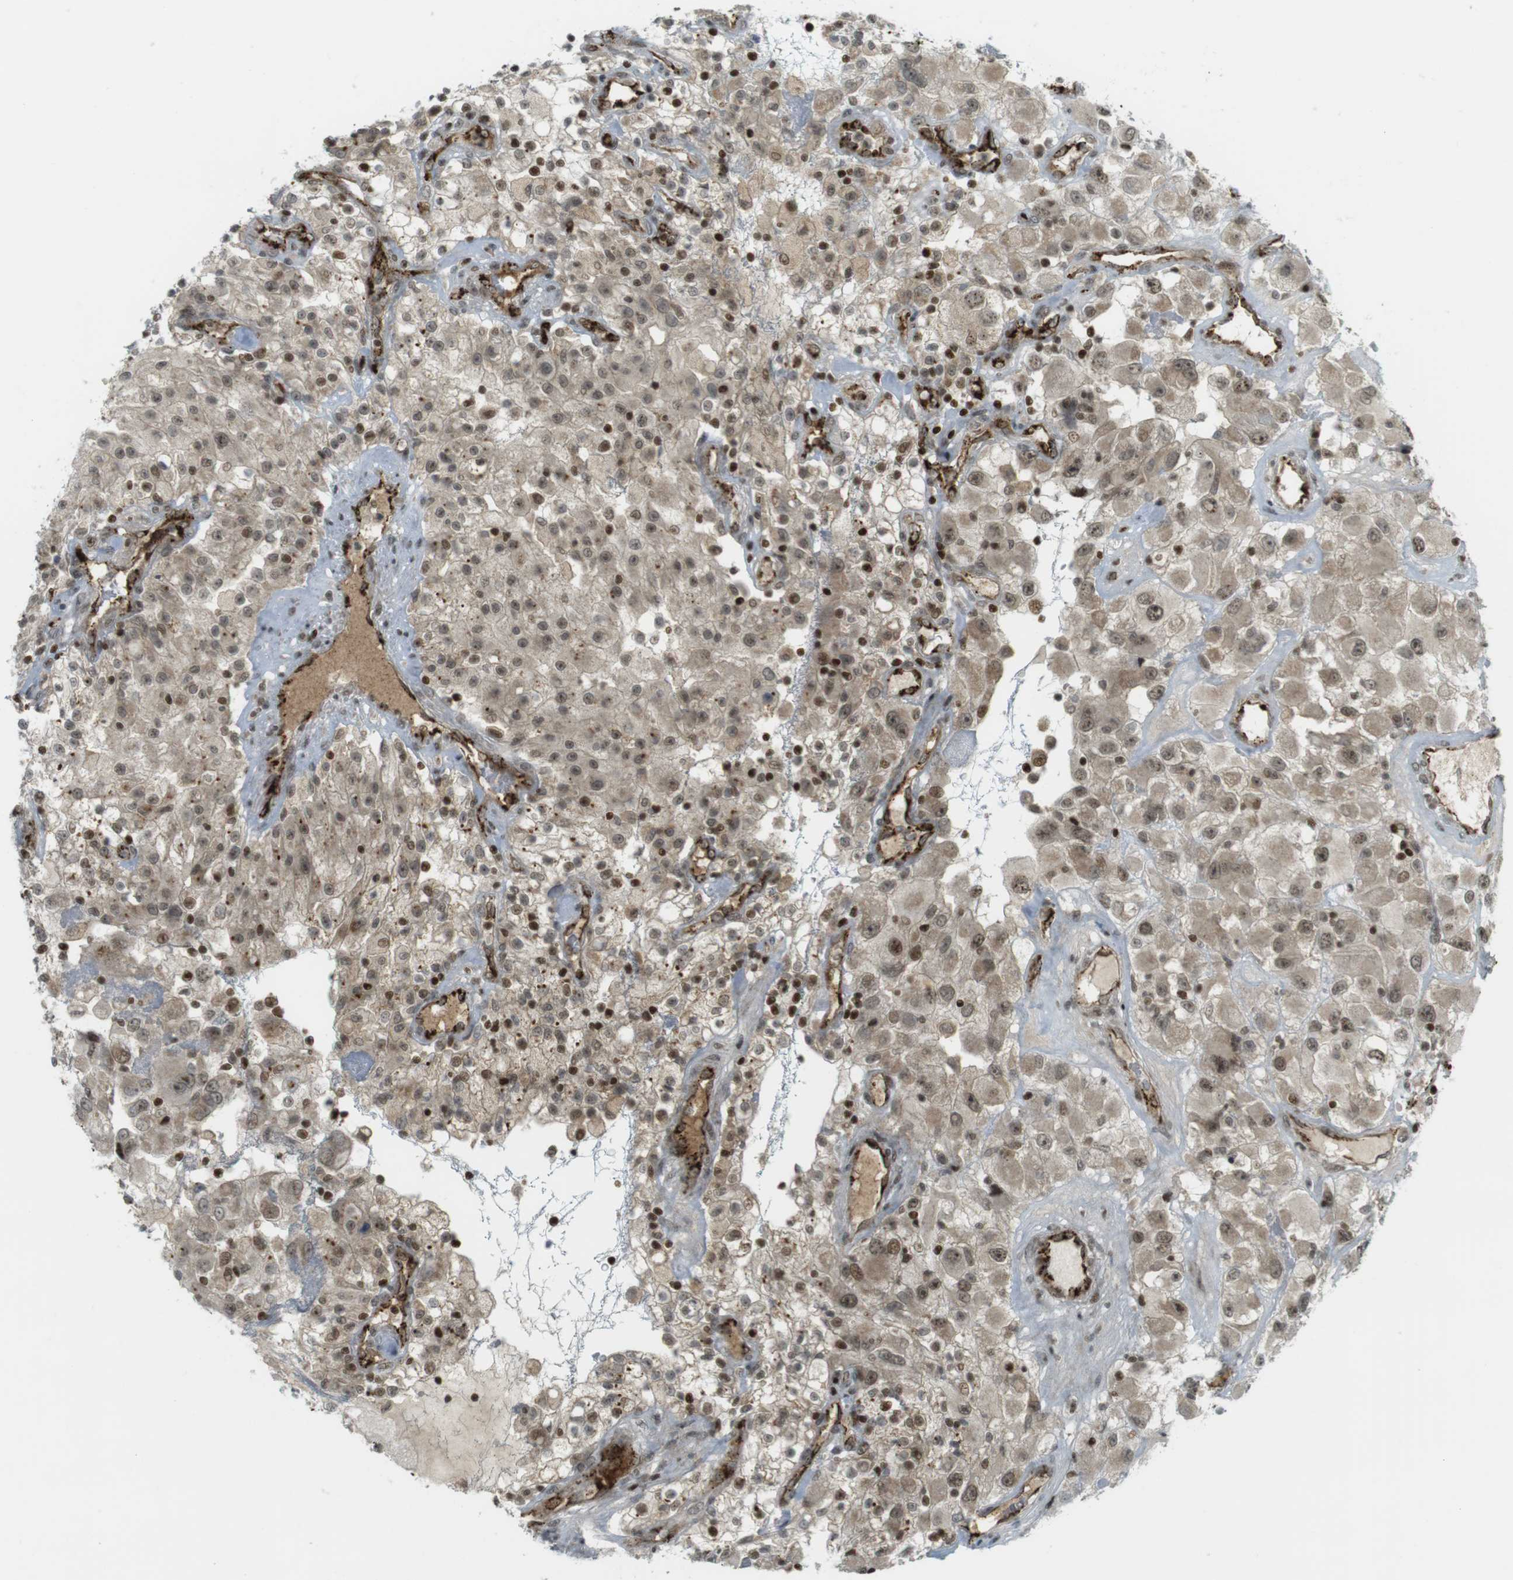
{"staining": {"intensity": "moderate", "quantity": ">75%", "location": "cytoplasmic/membranous,nuclear"}, "tissue": "renal cancer", "cell_type": "Tumor cells", "image_type": "cancer", "snomed": [{"axis": "morphology", "description": "Adenocarcinoma, NOS"}, {"axis": "topography", "description": "Kidney"}], "caption": "This histopathology image exhibits immunohistochemistry staining of human renal adenocarcinoma, with medium moderate cytoplasmic/membranous and nuclear staining in approximately >75% of tumor cells.", "gene": "PPP1R13B", "patient": {"sex": "female", "age": 52}}